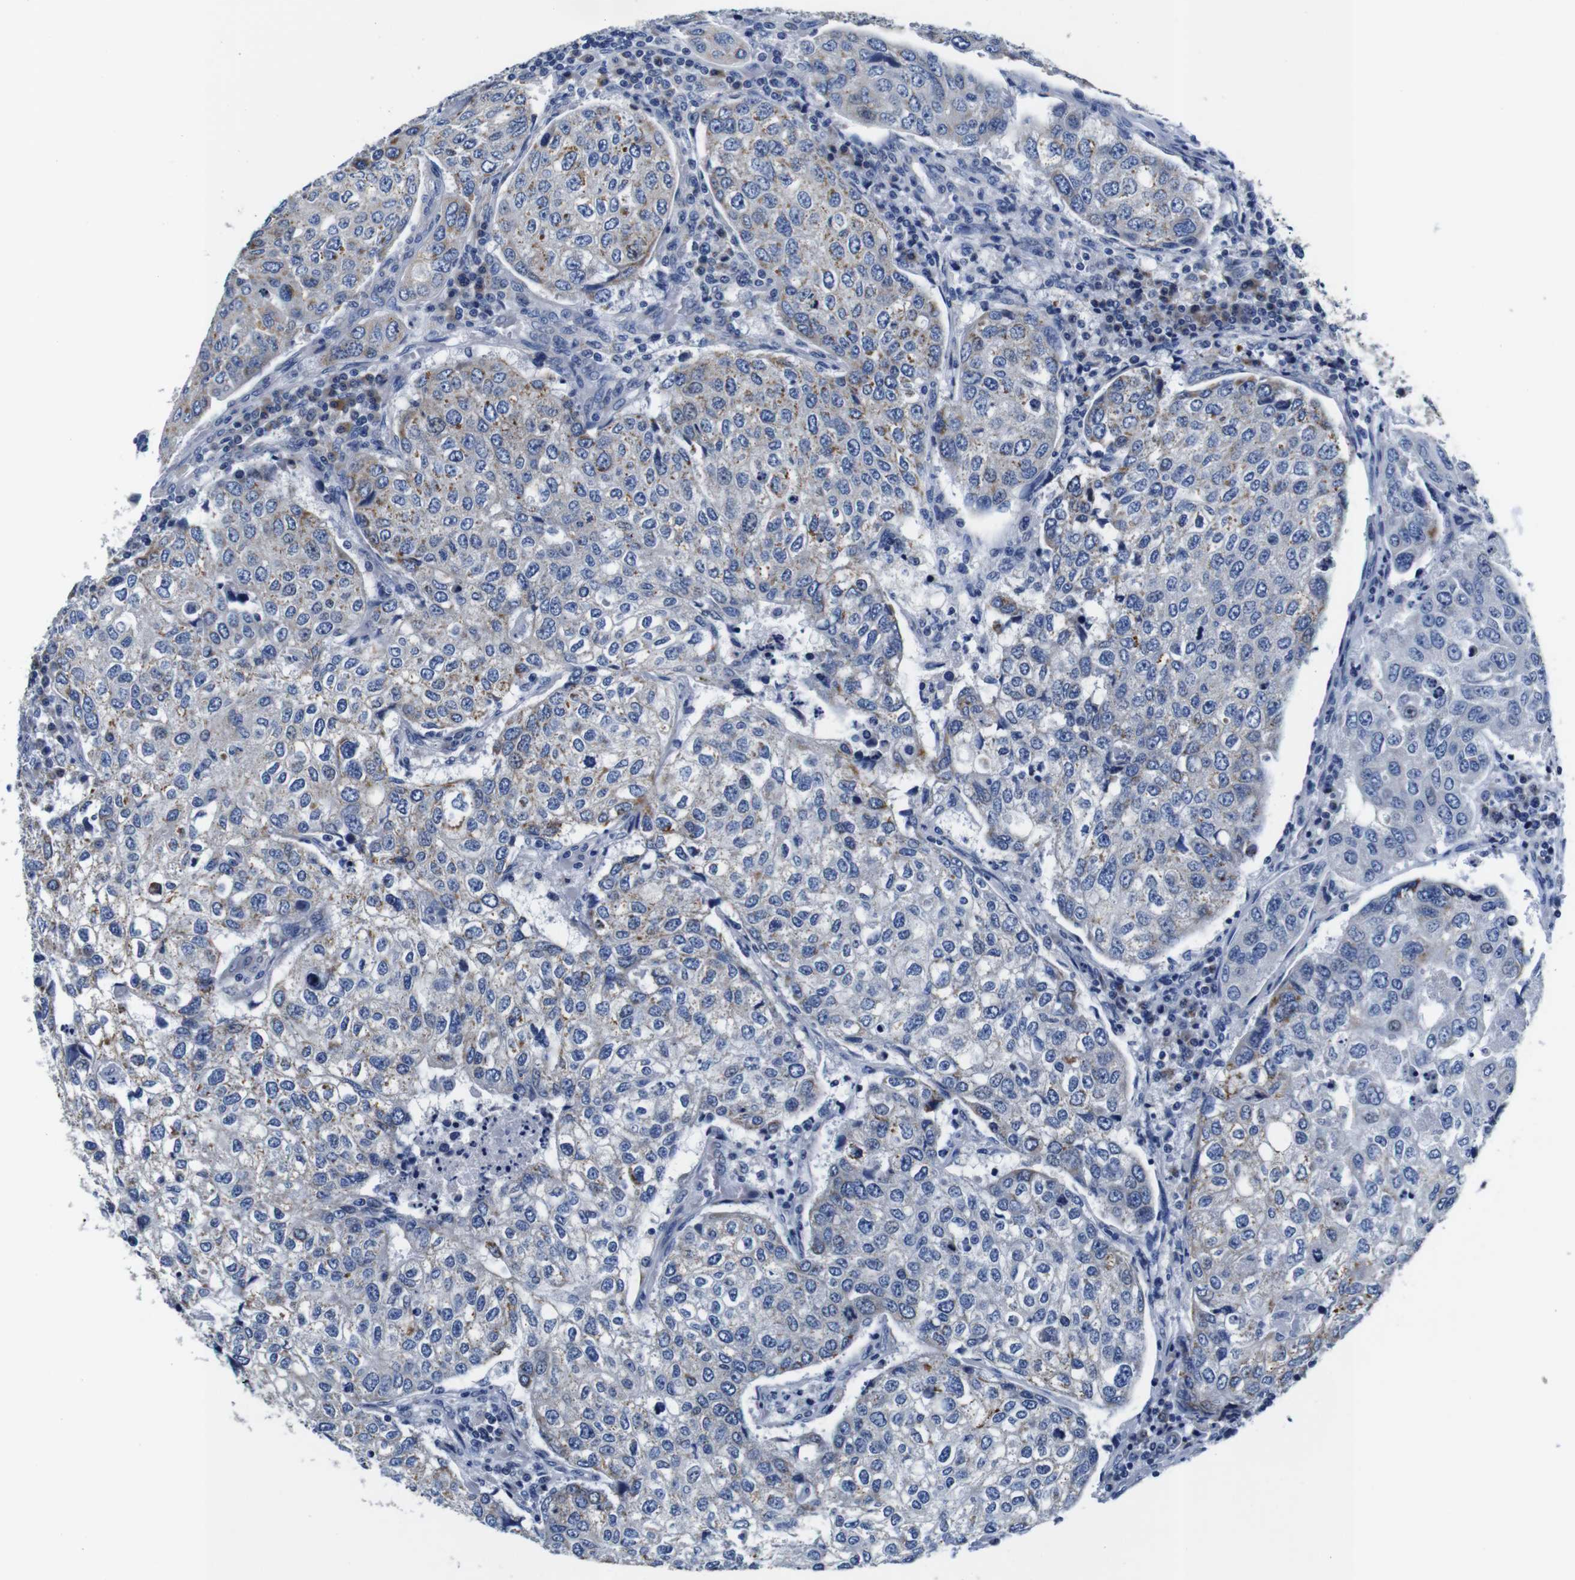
{"staining": {"intensity": "moderate", "quantity": "<25%", "location": "cytoplasmic/membranous"}, "tissue": "urothelial cancer", "cell_type": "Tumor cells", "image_type": "cancer", "snomed": [{"axis": "morphology", "description": "Urothelial carcinoma, High grade"}, {"axis": "topography", "description": "Lymph node"}, {"axis": "topography", "description": "Urinary bladder"}], "caption": "High-grade urothelial carcinoma tissue displays moderate cytoplasmic/membranous staining in about <25% of tumor cells (Brightfield microscopy of DAB IHC at high magnification).", "gene": "SNX19", "patient": {"sex": "male", "age": 51}}